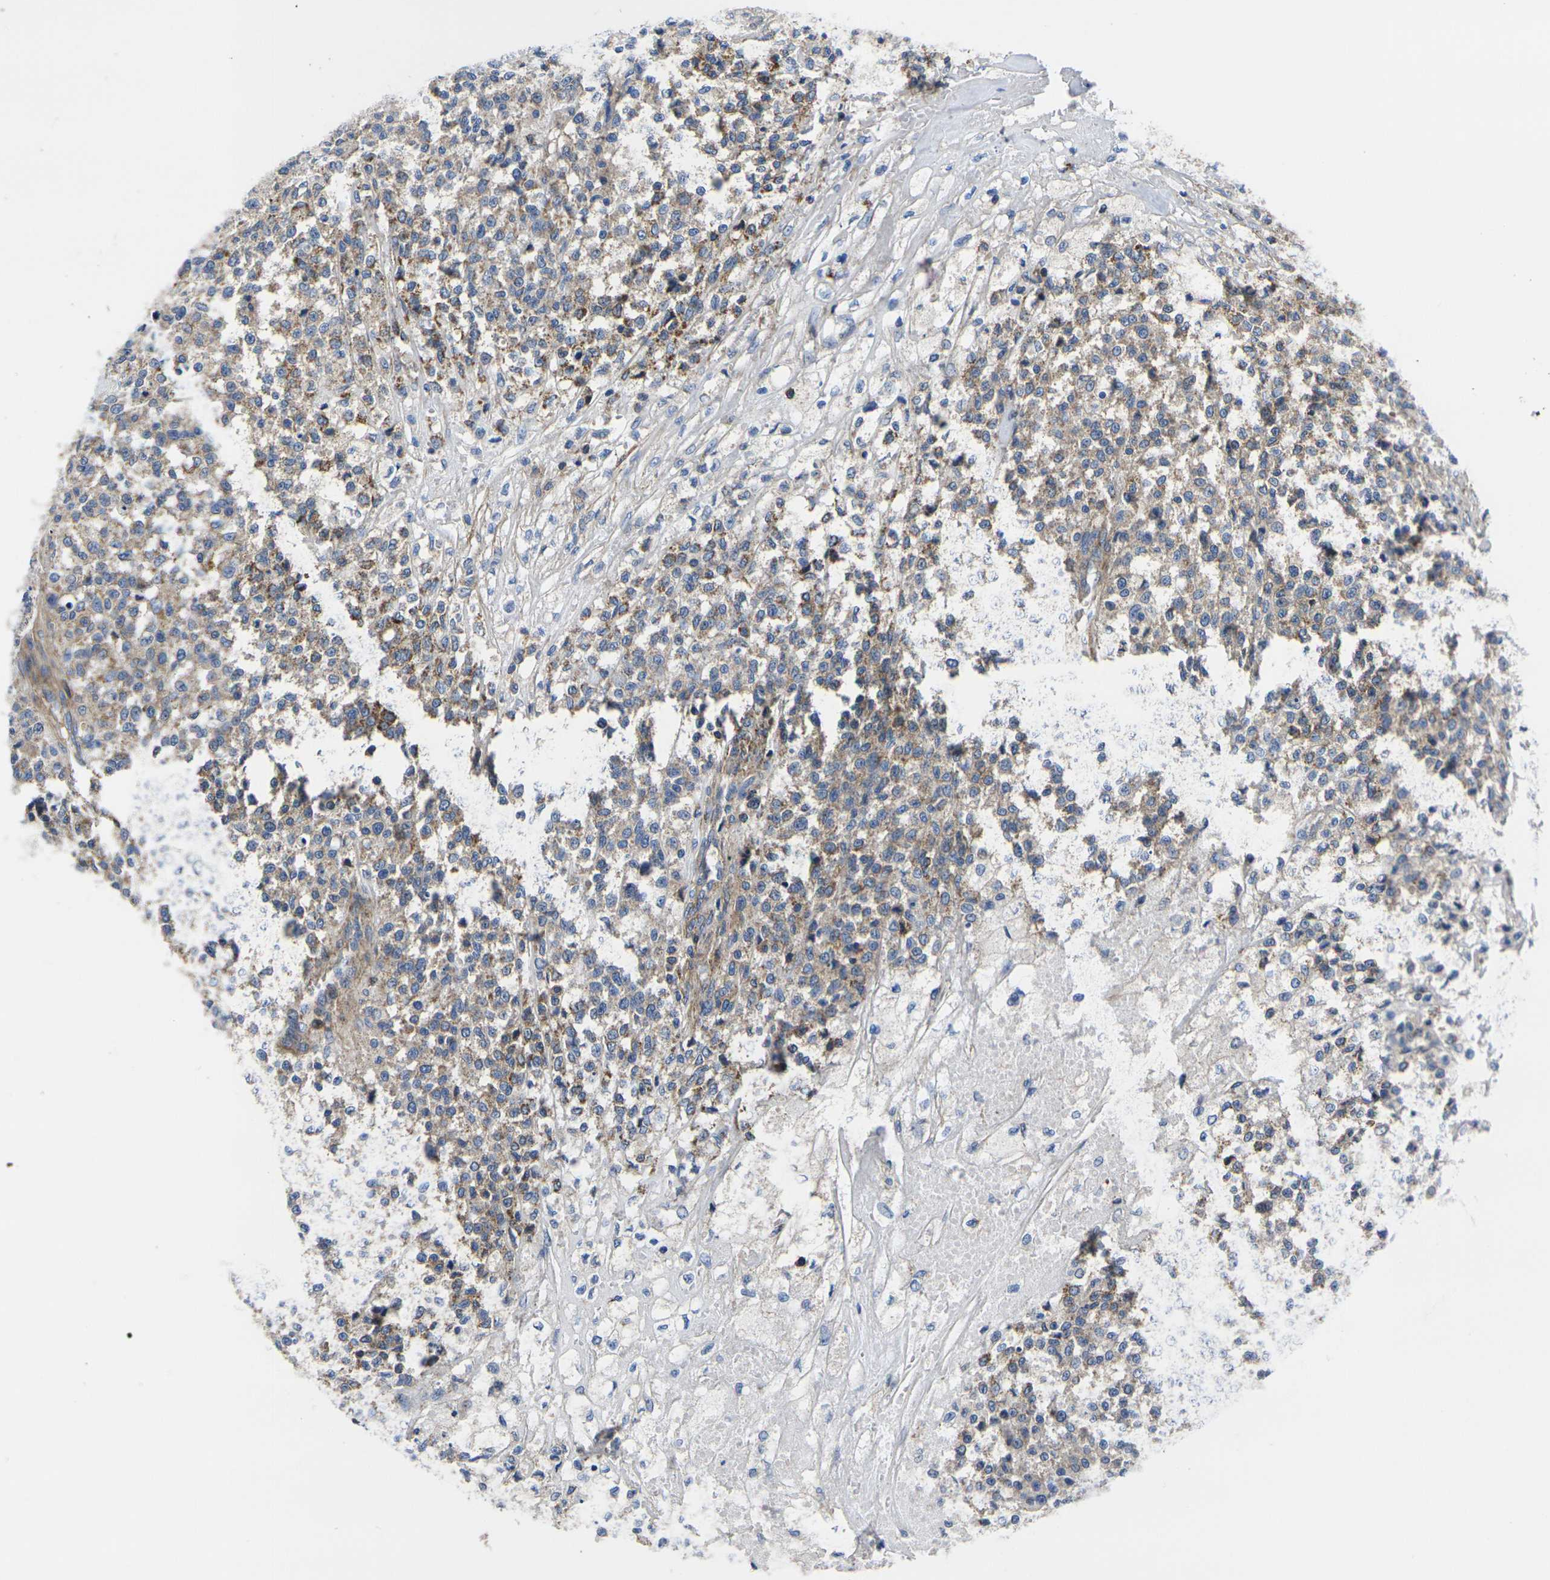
{"staining": {"intensity": "weak", "quantity": ">75%", "location": "cytoplasmic/membranous"}, "tissue": "testis cancer", "cell_type": "Tumor cells", "image_type": "cancer", "snomed": [{"axis": "morphology", "description": "Seminoma, NOS"}, {"axis": "topography", "description": "Testis"}], "caption": "The immunohistochemical stain labels weak cytoplasmic/membranous staining in tumor cells of testis cancer (seminoma) tissue.", "gene": "GPR4", "patient": {"sex": "male", "age": 59}}